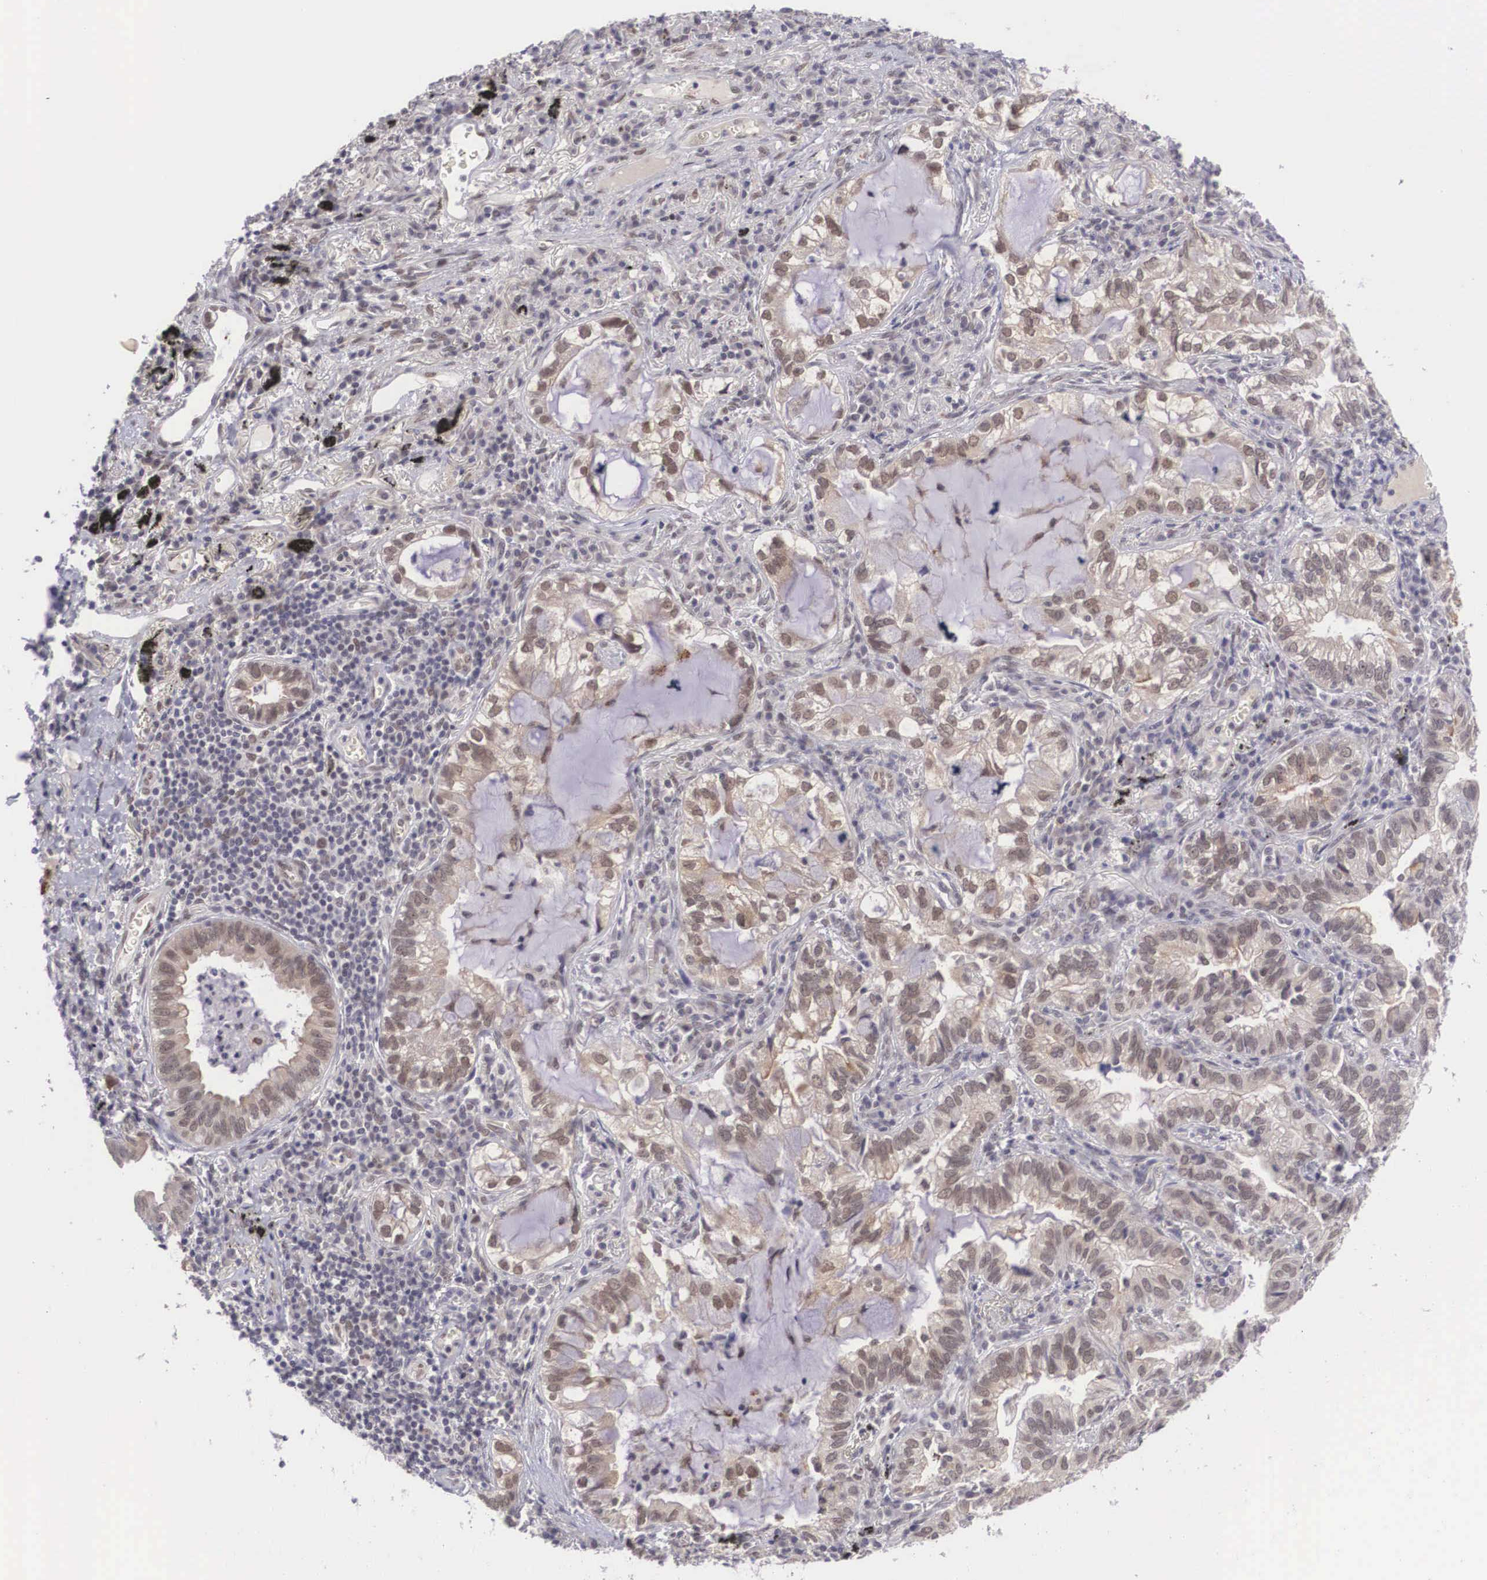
{"staining": {"intensity": "moderate", "quantity": ">75%", "location": "nuclear"}, "tissue": "lung cancer", "cell_type": "Tumor cells", "image_type": "cancer", "snomed": [{"axis": "morphology", "description": "Adenocarcinoma, NOS"}, {"axis": "topography", "description": "Lung"}], "caption": "High-magnification brightfield microscopy of lung adenocarcinoma stained with DAB (brown) and counterstained with hematoxylin (blue). tumor cells exhibit moderate nuclear positivity is identified in approximately>75% of cells.", "gene": "NINL", "patient": {"sex": "female", "age": 50}}